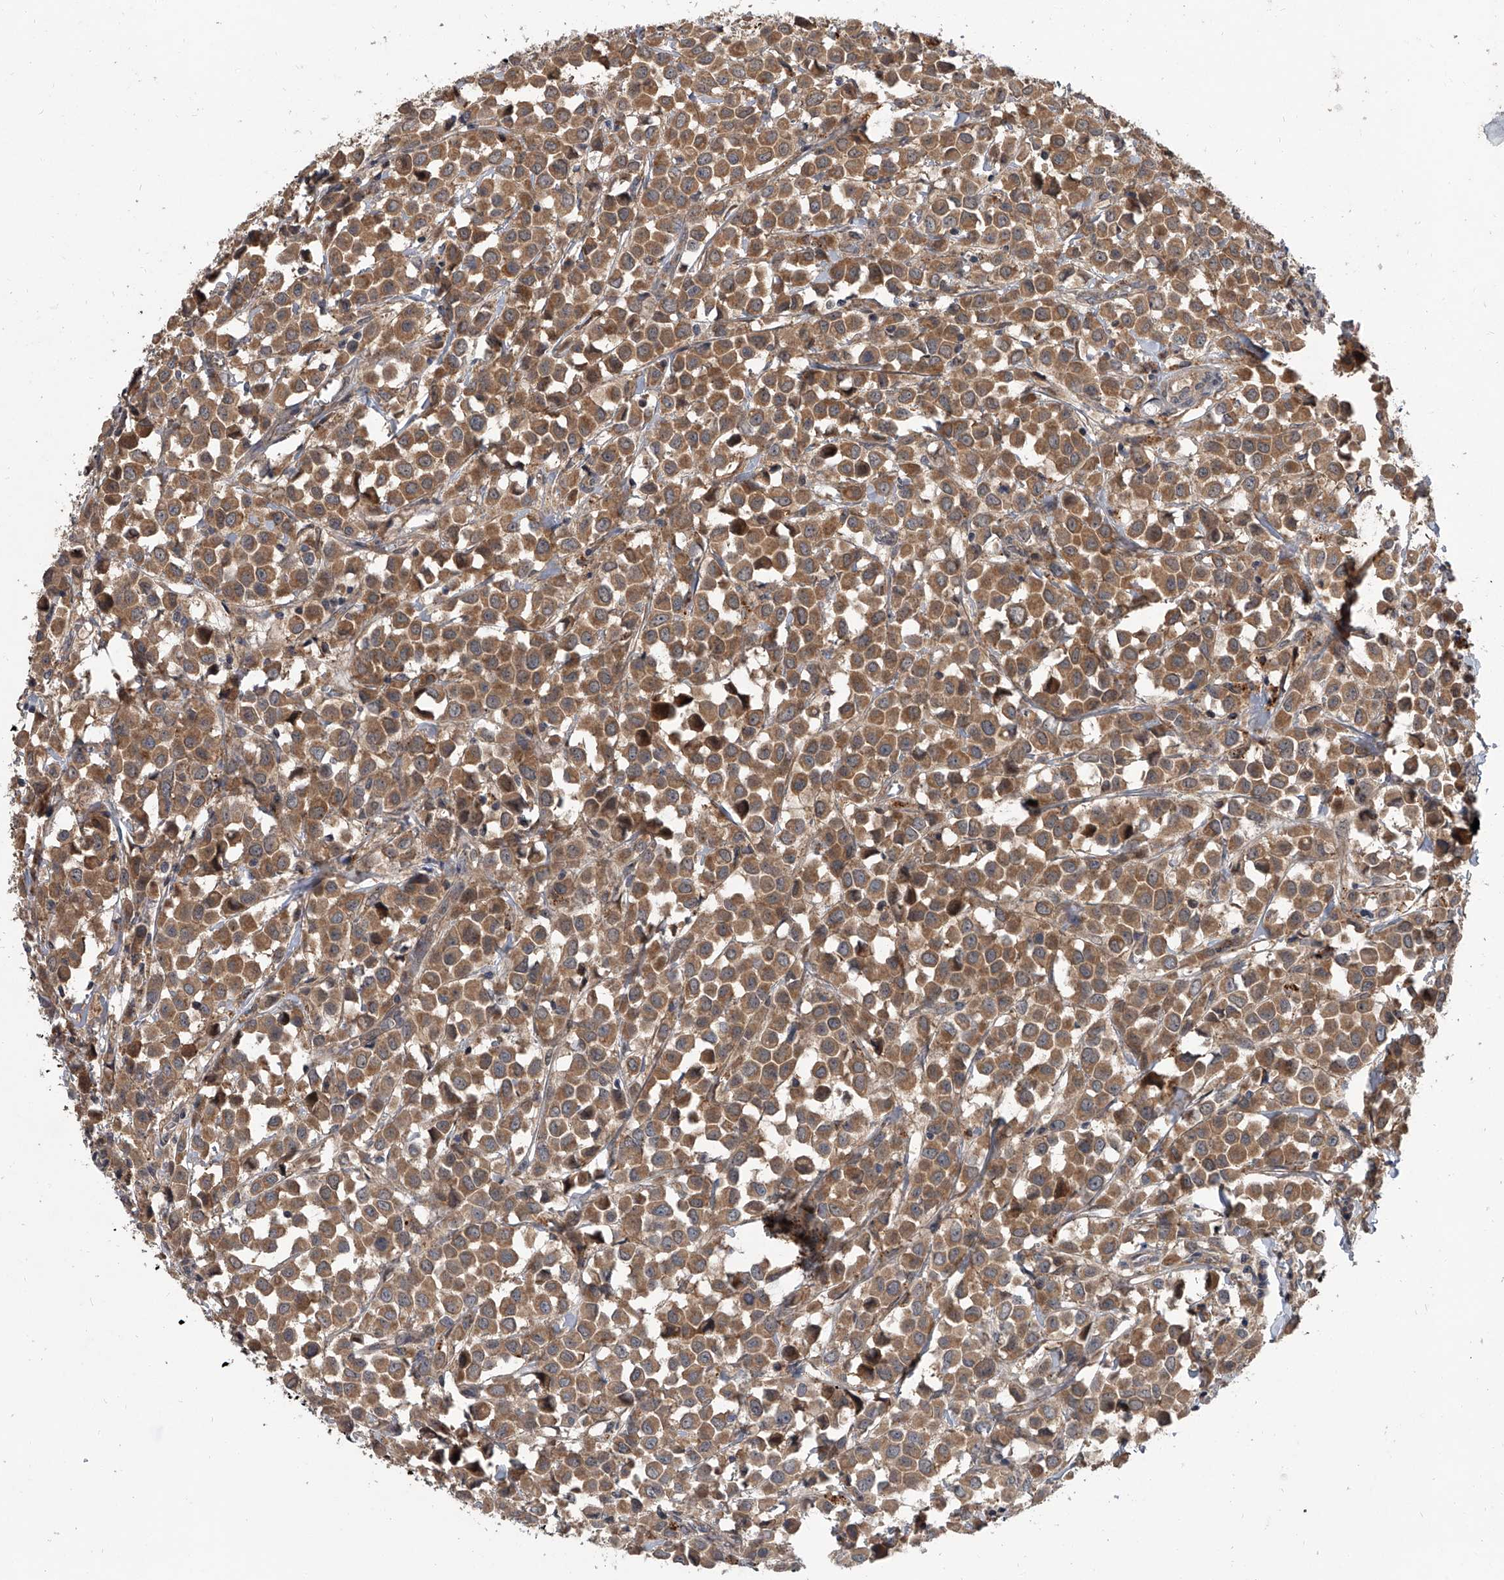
{"staining": {"intensity": "moderate", "quantity": ">75%", "location": "cytoplasmic/membranous"}, "tissue": "breast cancer", "cell_type": "Tumor cells", "image_type": "cancer", "snomed": [{"axis": "morphology", "description": "Duct carcinoma"}, {"axis": "topography", "description": "Breast"}], "caption": "Tumor cells show medium levels of moderate cytoplasmic/membranous expression in about >75% of cells in breast invasive ductal carcinoma.", "gene": "GEMIN8", "patient": {"sex": "female", "age": 61}}